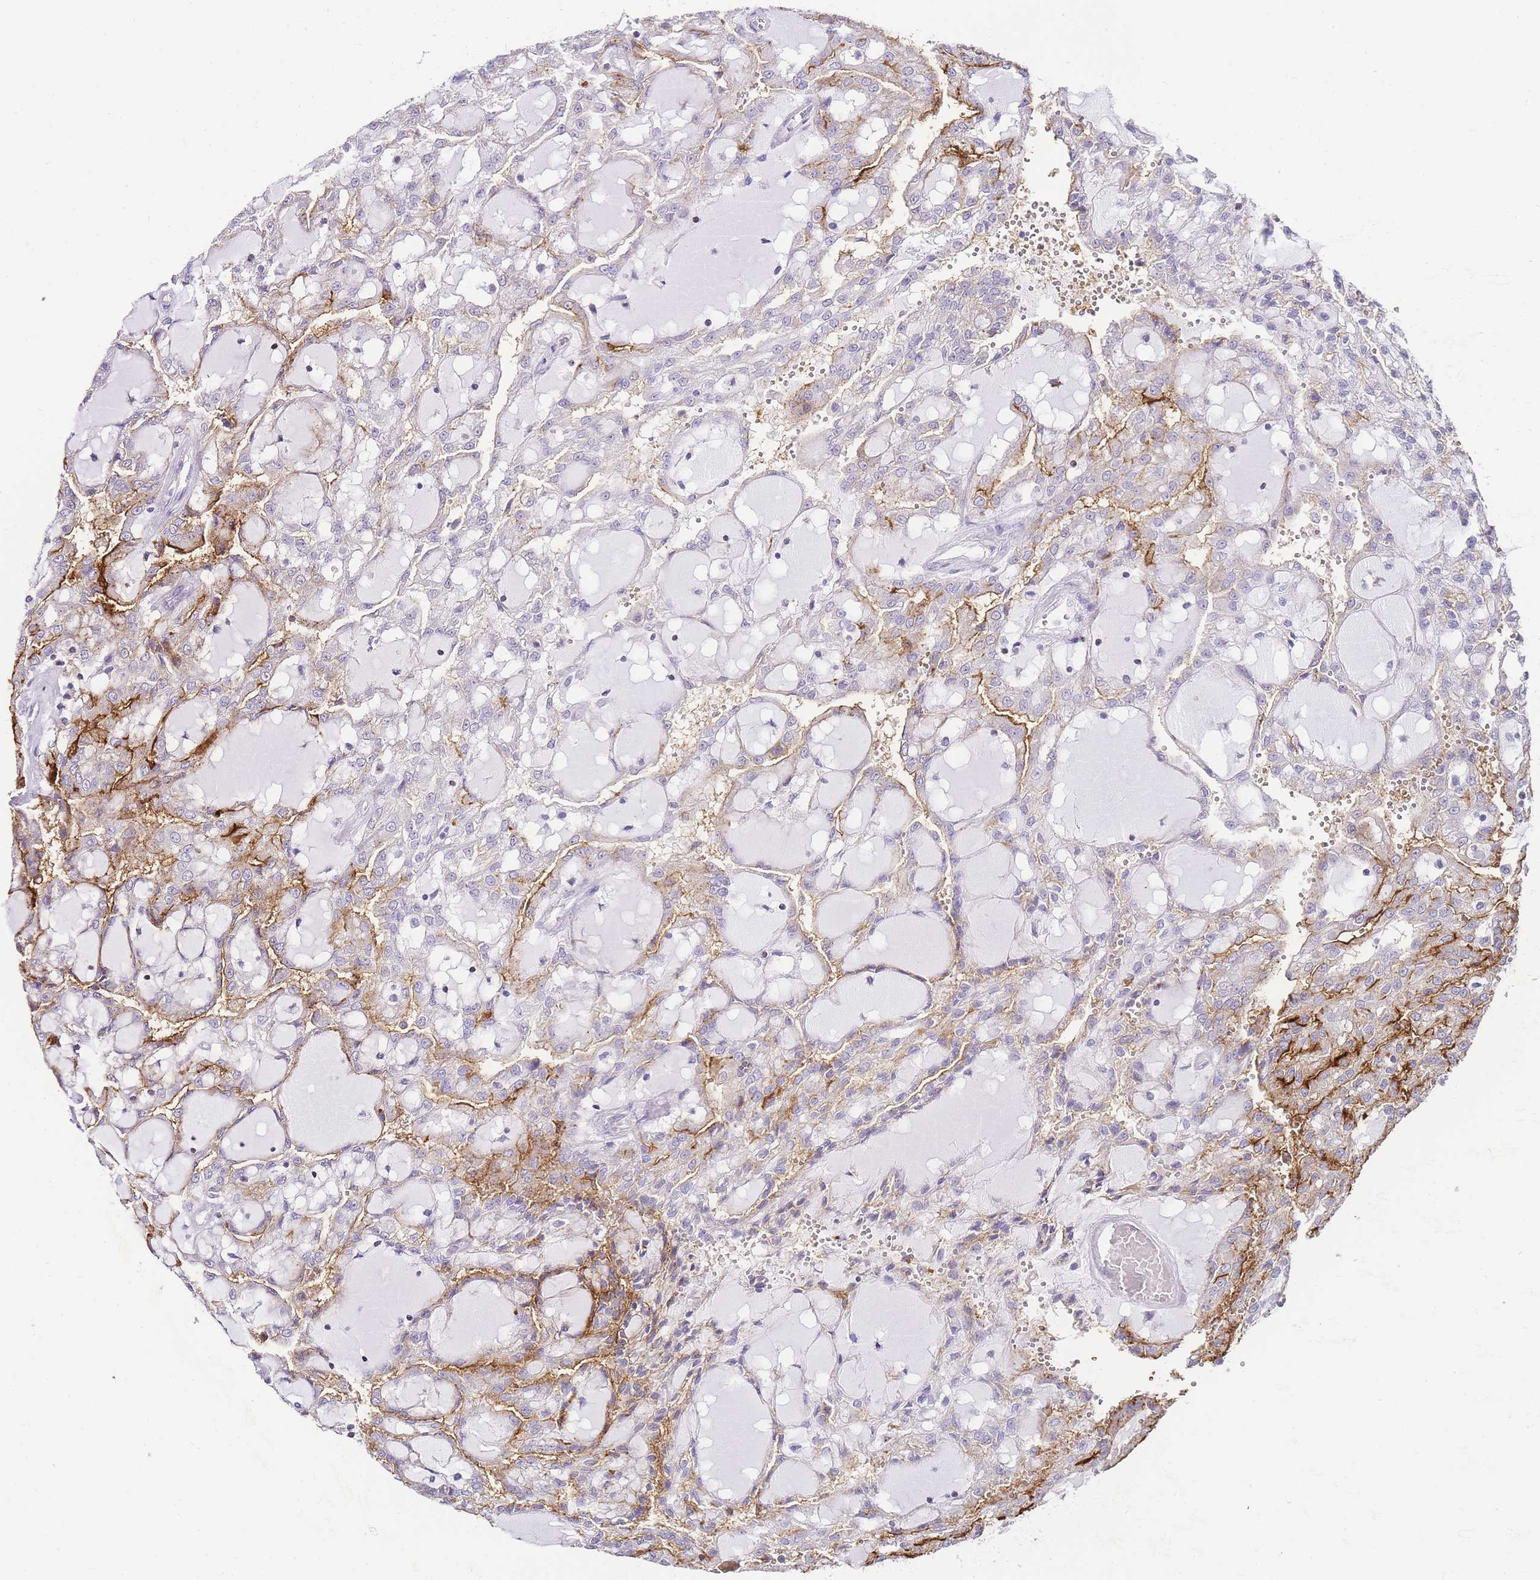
{"staining": {"intensity": "moderate", "quantity": "<25%", "location": "cytoplasmic/membranous"}, "tissue": "renal cancer", "cell_type": "Tumor cells", "image_type": "cancer", "snomed": [{"axis": "morphology", "description": "Adenocarcinoma, NOS"}, {"axis": "topography", "description": "Kidney"}], "caption": "Renal adenocarcinoma stained with a brown dye reveals moderate cytoplasmic/membranous positive staining in approximately <25% of tumor cells.", "gene": "DPP4", "patient": {"sex": "male", "age": 63}}